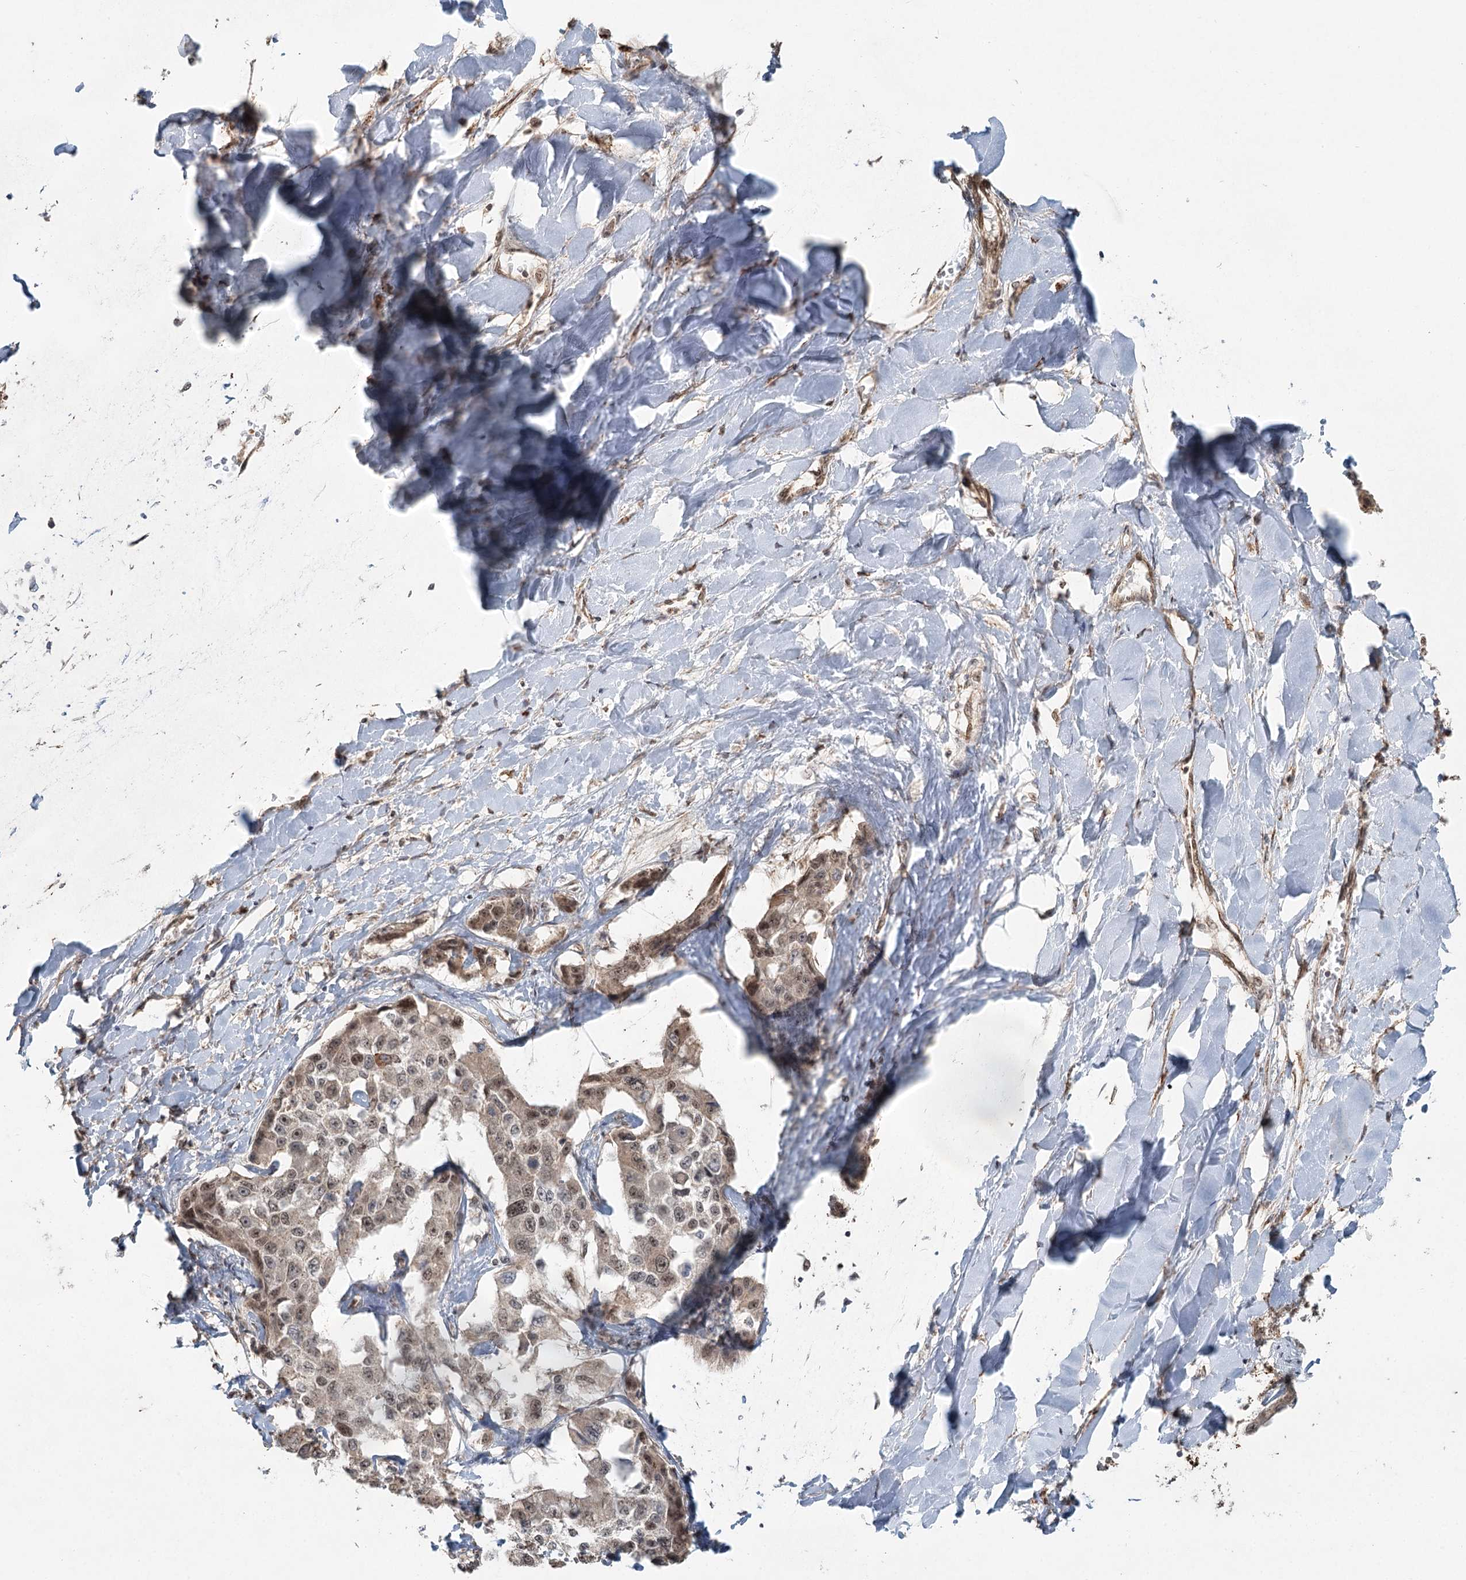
{"staining": {"intensity": "weak", "quantity": "25%-75%", "location": "nuclear"}, "tissue": "liver cancer", "cell_type": "Tumor cells", "image_type": "cancer", "snomed": [{"axis": "morphology", "description": "Cholangiocarcinoma"}, {"axis": "topography", "description": "Liver"}], "caption": "Liver cancer (cholangiocarcinoma) tissue displays weak nuclear staining in approximately 25%-75% of tumor cells, visualized by immunohistochemistry.", "gene": "GPALPP1", "patient": {"sex": "male", "age": 59}}